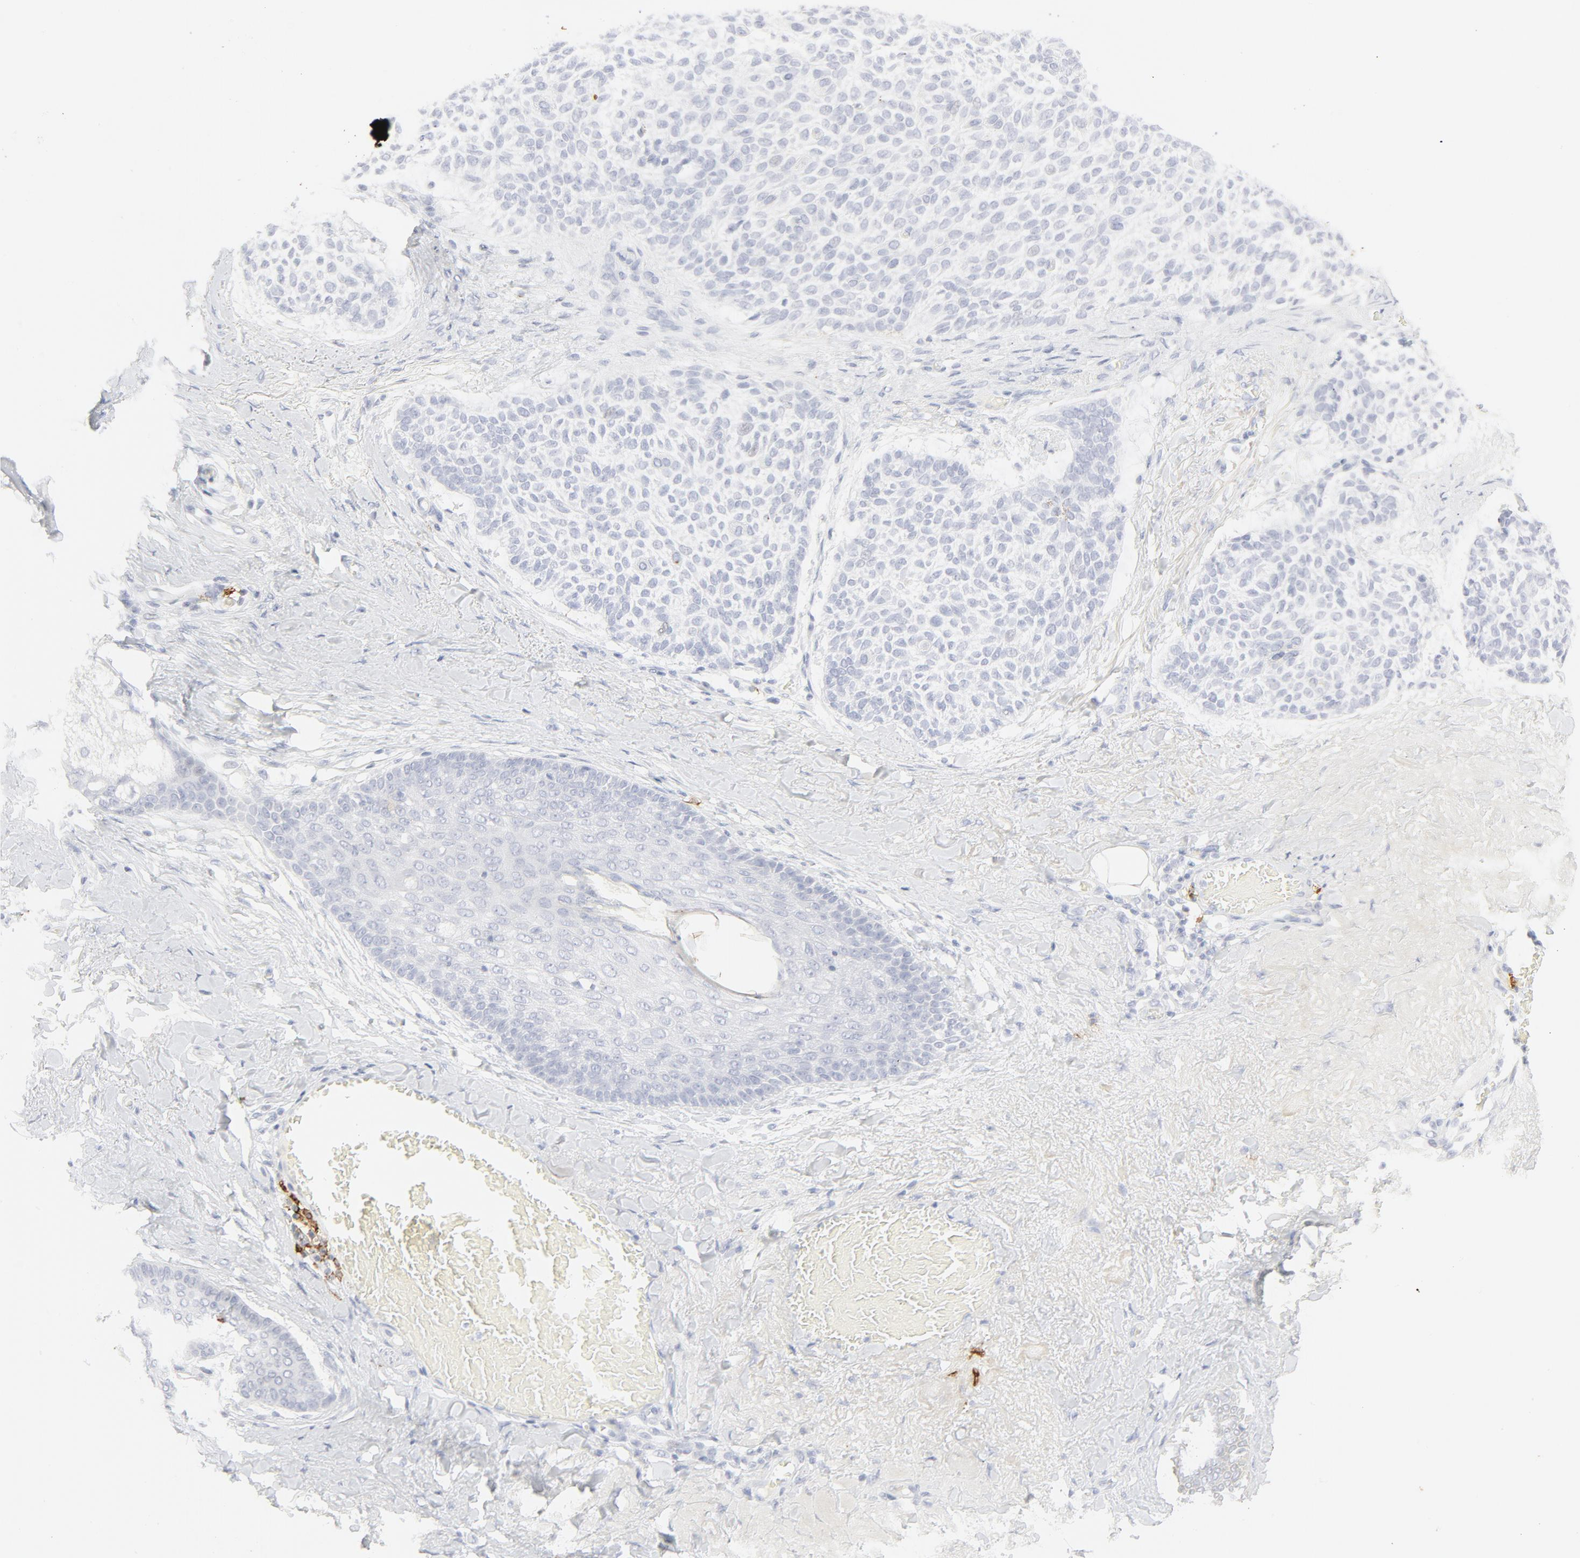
{"staining": {"intensity": "negative", "quantity": "none", "location": "none"}, "tissue": "skin cancer", "cell_type": "Tumor cells", "image_type": "cancer", "snomed": [{"axis": "morphology", "description": "Normal tissue, NOS"}, {"axis": "morphology", "description": "Basal cell carcinoma"}, {"axis": "topography", "description": "Skin"}], "caption": "Protein analysis of skin cancer (basal cell carcinoma) exhibits no significant expression in tumor cells.", "gene": "CCR7", "patient": {"sex": "female", "age": 70}}